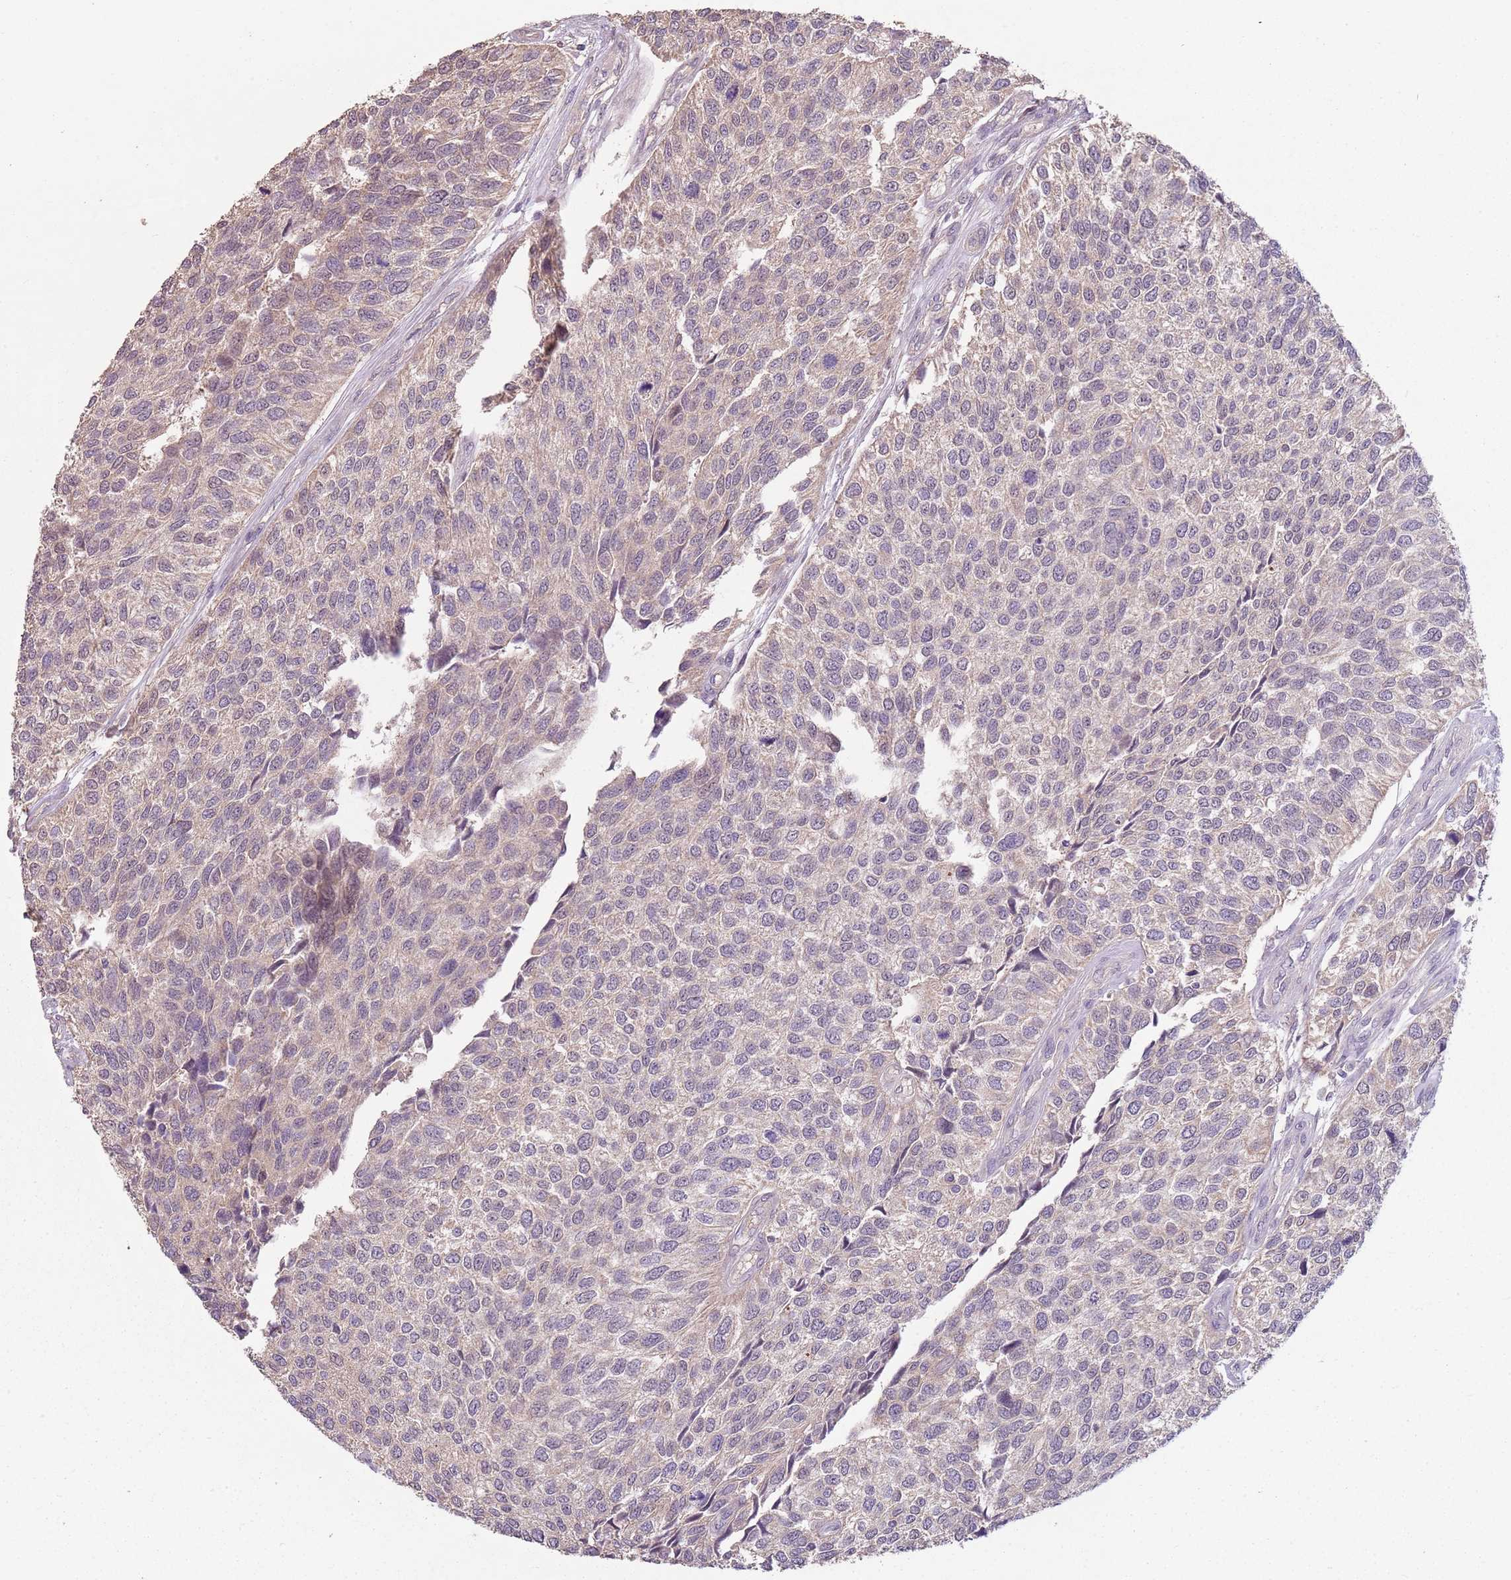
{"staining": {"intensity": "weak", "quantity": "25%-75%", "location": "cytoplasmic/membranous"}, "tissue": "urothelial cancer", "cell_type": "Tumor cells", "image_type": "cancer", "snomed": [{"axis": "morphology", "description": "Urothelial carcinoma, NOS"}, {"axis": "topography", "description": "Urinary bladder"}], "caption": "Human urothelial cancer stained with a brown dye displays weak cytoplasmic/membranous positive staining in approximately 25%-75% of tumor cells.", "gene": "TEKT4", "patient": {"sex": "male", "age": 55}}